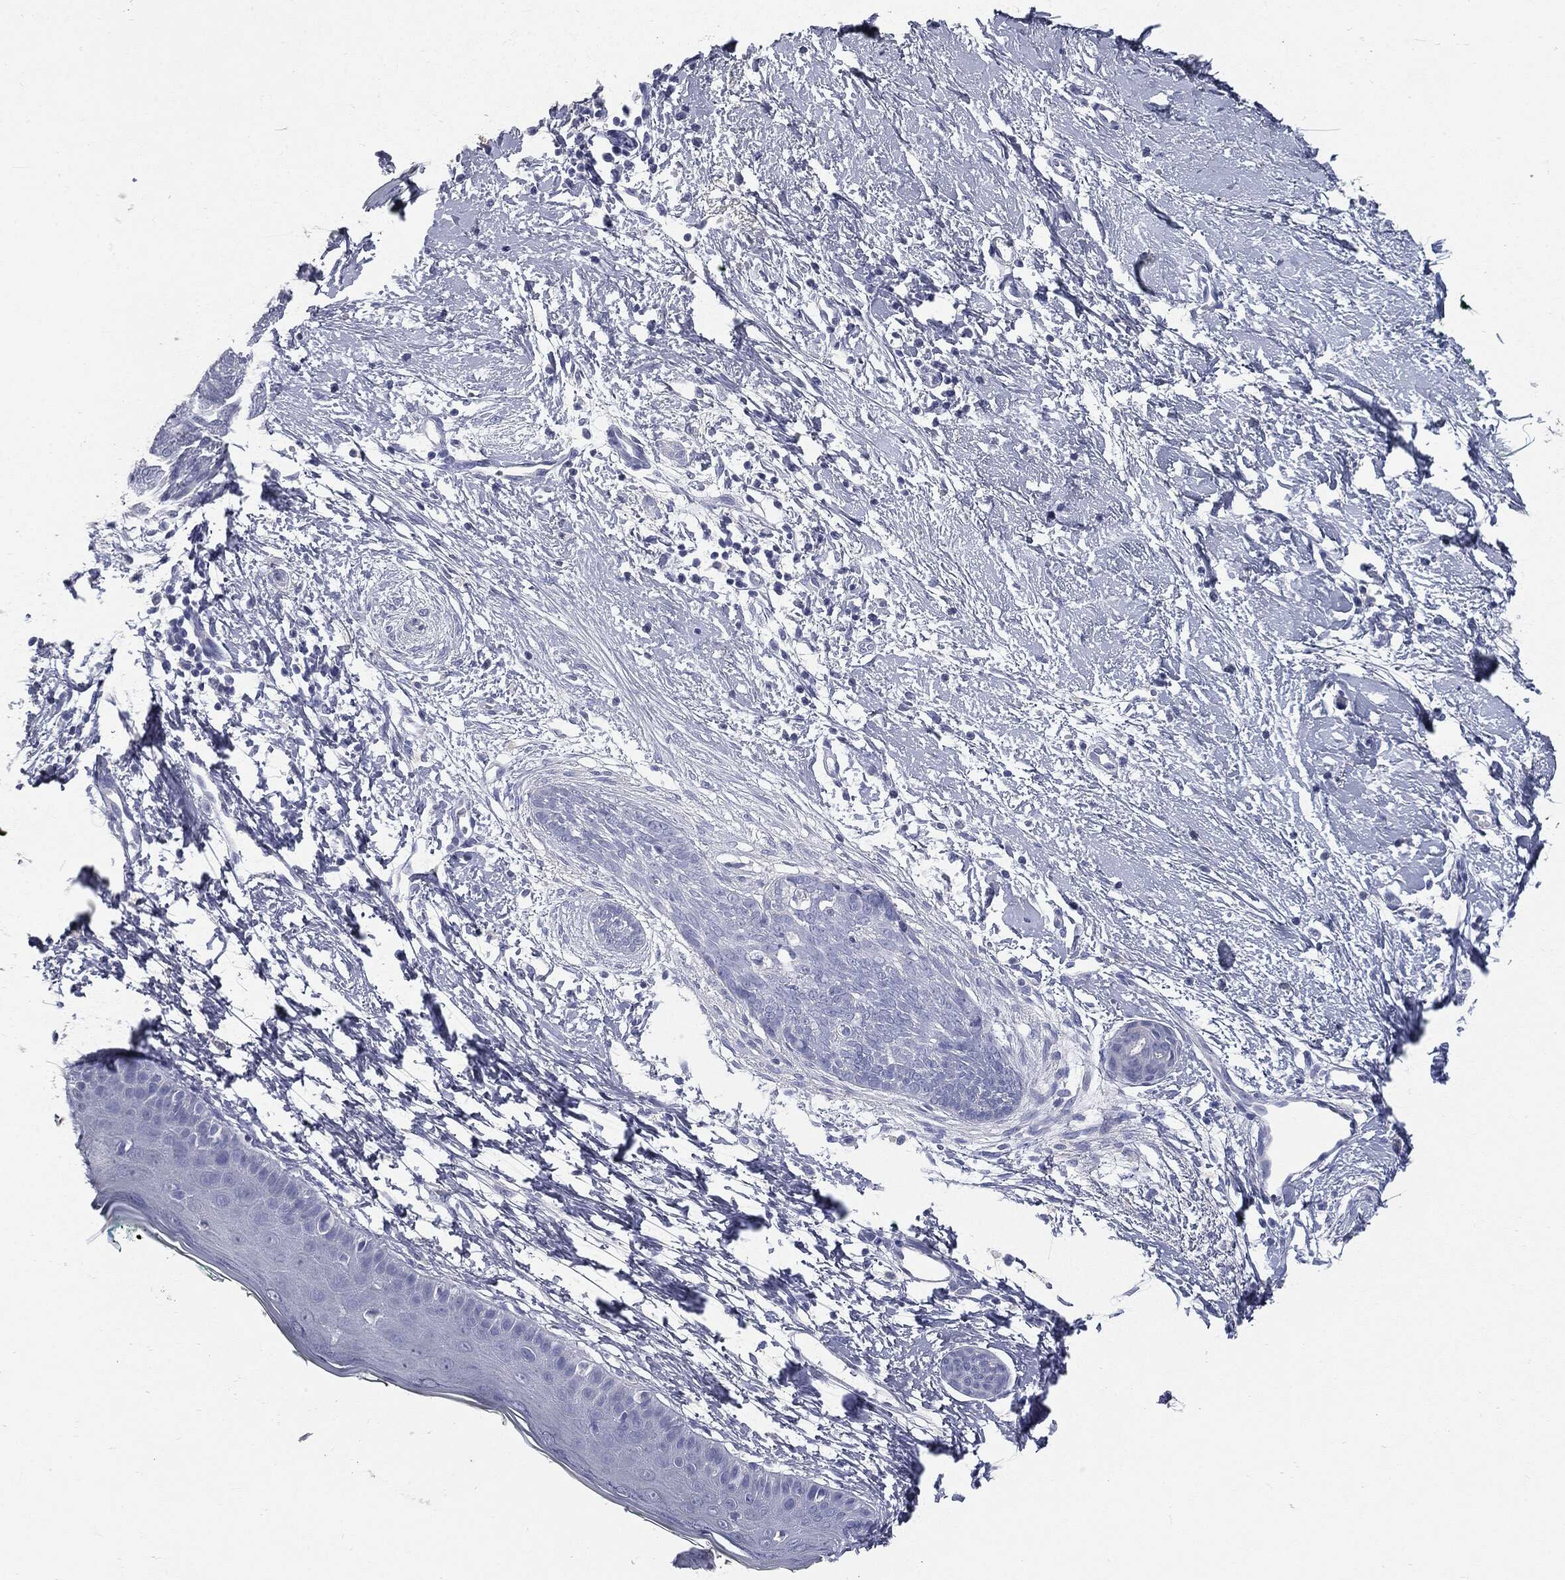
{"staining": {"intensity": "negative", "quantity": "none", "location": "none"}, "tissue": "skin cancer", "cell_type": "Tumor cells", "image_type": "cancer", "snomed": [{"axis": "morphology", "description": "Basal cell carcinoma"}, {"axis": "topography", "description": "Skin"}], "caption": "The histopathology image reveals no staining of tumor cells in skin basal cell carcinoma. (DAB (3,3'-diaminobenzidine) immunohistochemistry with hematoxylin counter stain).", "gene": "CUZD1", "patient": {"sex": "female", "age": 65}}